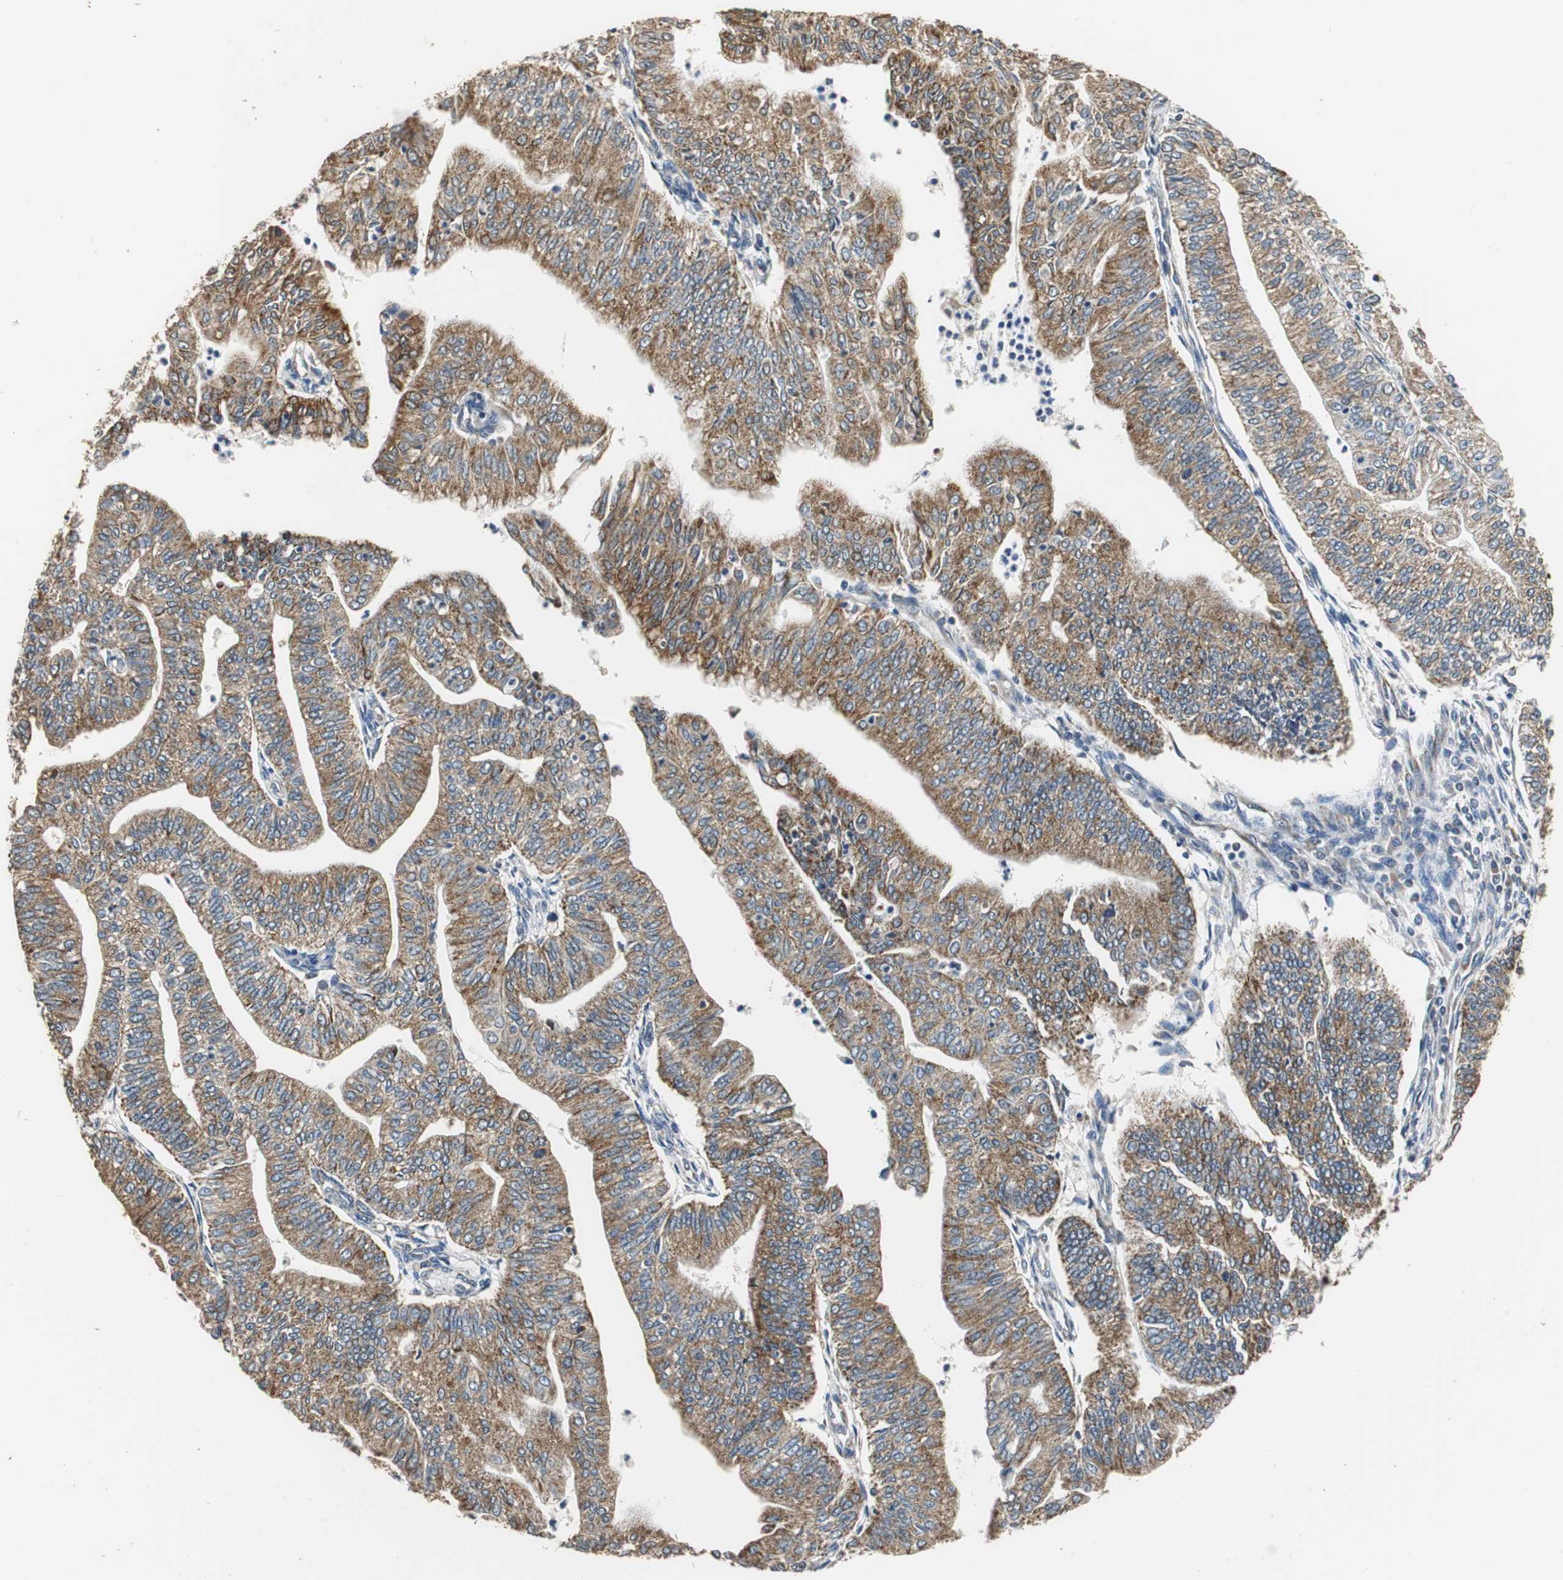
{"staining": {"intensity": "moderate", "quantity": ">75%", "location": "cytoplasmic/membranous"}, "tissue": "endometrial cancer", "cell_type": "Tumor cells", "image_type": "cancer", "snomed": [{"axis": "morphology", "description": "Adenocarcinoma, NOS"}, {"axis": "topography", "description": "Endometrium"}], "caption": "Protein expression by IHC reveals moderate cytoplasmic/membranous positivity in approximately >75% of tumor cells in endometrial cancer. The staining was performed using DAB to visualize the protein expression in brown, while the nuclei were stained in blue with hematoxylin (Magnification: 20x).", "gene": "HMGCL", "patient": {"sex": "female", "age": 59}}